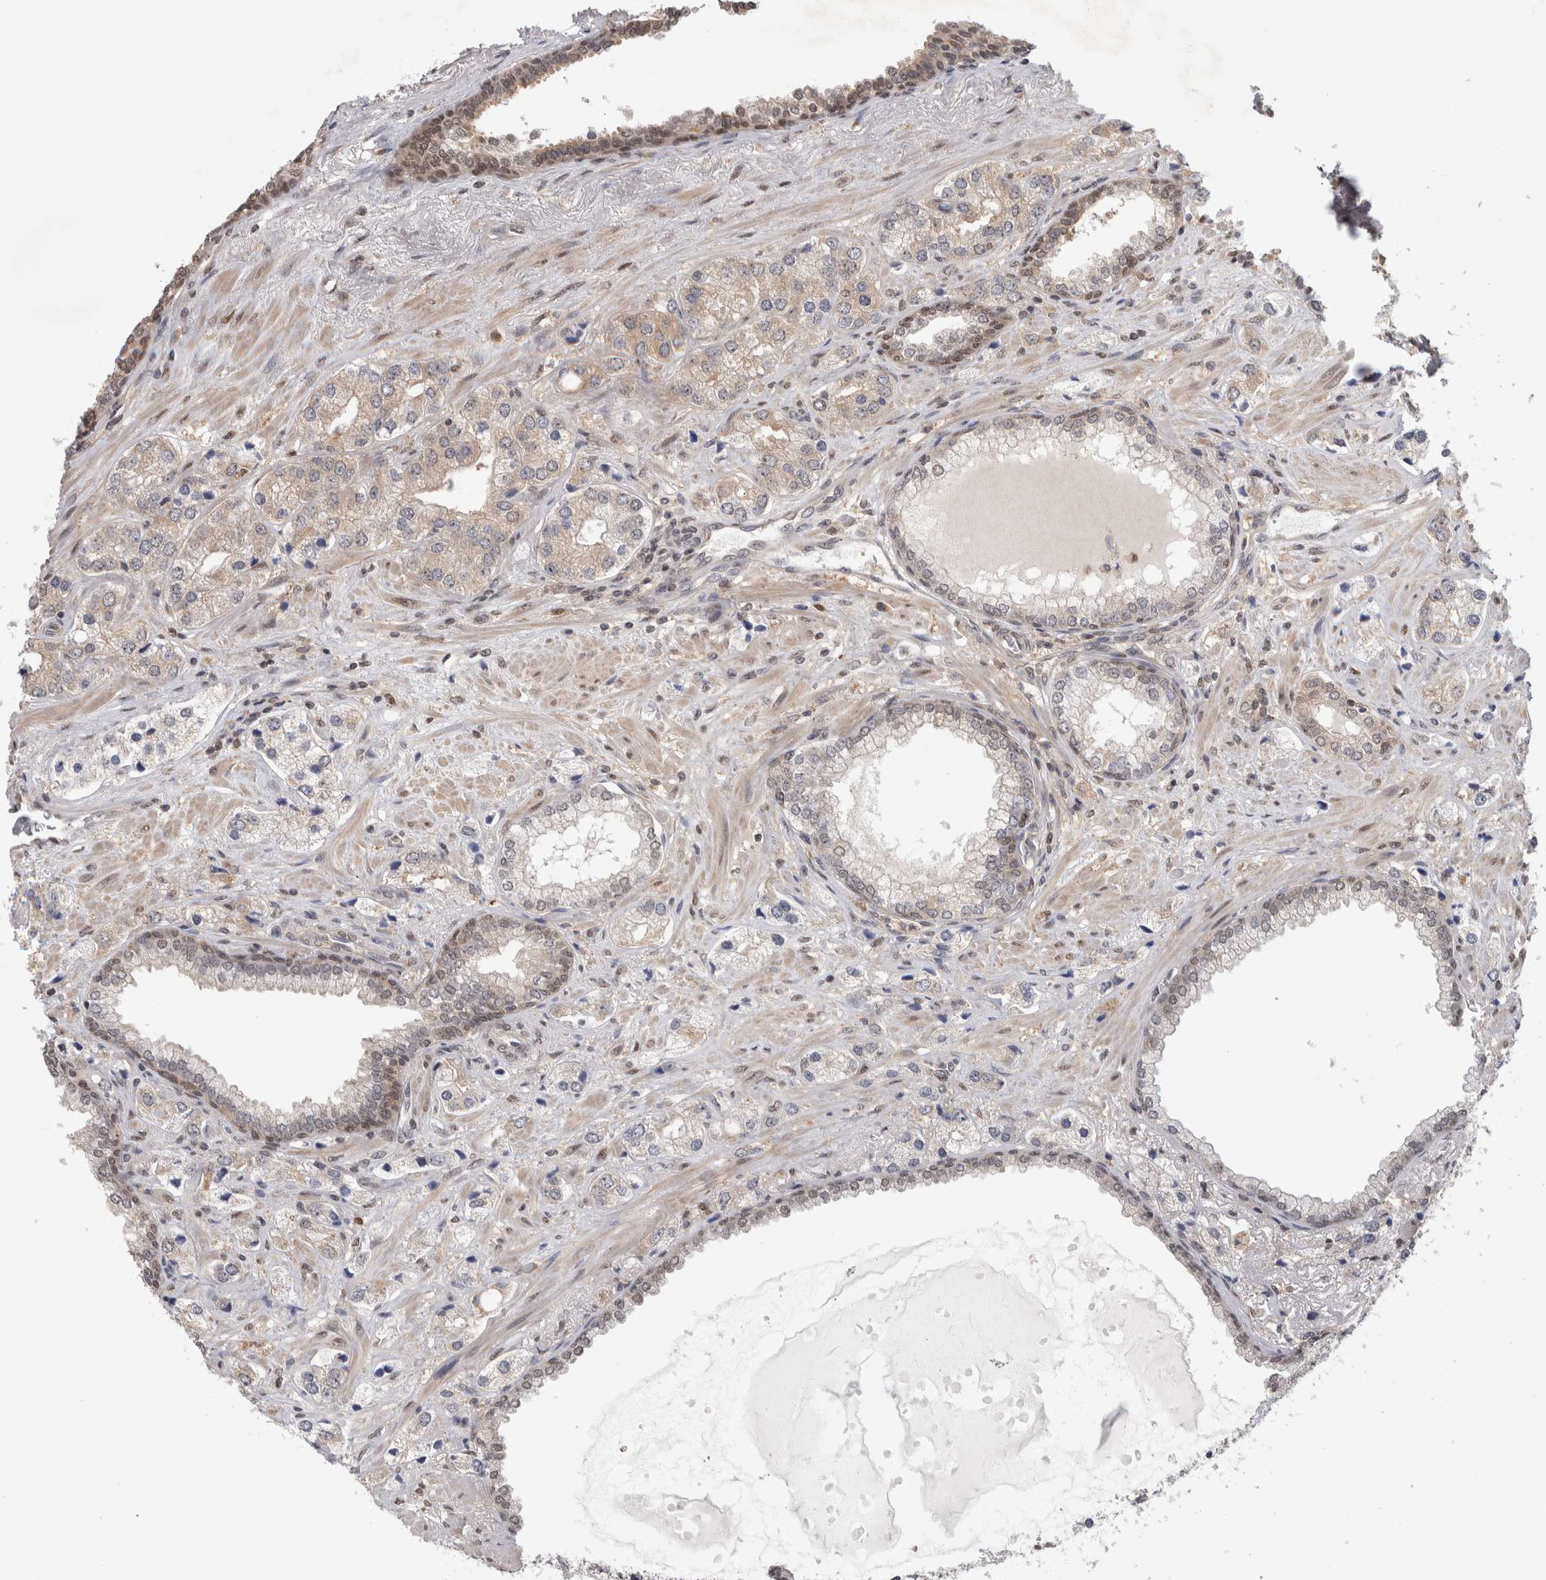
{"staining": {"intensity": "negative", "quantity": "none", "location": "none"}, "tissue": "prostate cancer", "cell_type": "Tumor cells", "image_type": "cancer", "snomed": [{"axis": "morphology", "description": "Adenocarcinoma, High grade"}, {"axis": "topography", "description": "Prostate"}], "caption": "Image shows no protein staining in tumor cells of prostate cancer (adenocarcinoma (high-grade)) tissue.", "gene": "PIGP", "patient": {"sex": "male", "age": 66}}